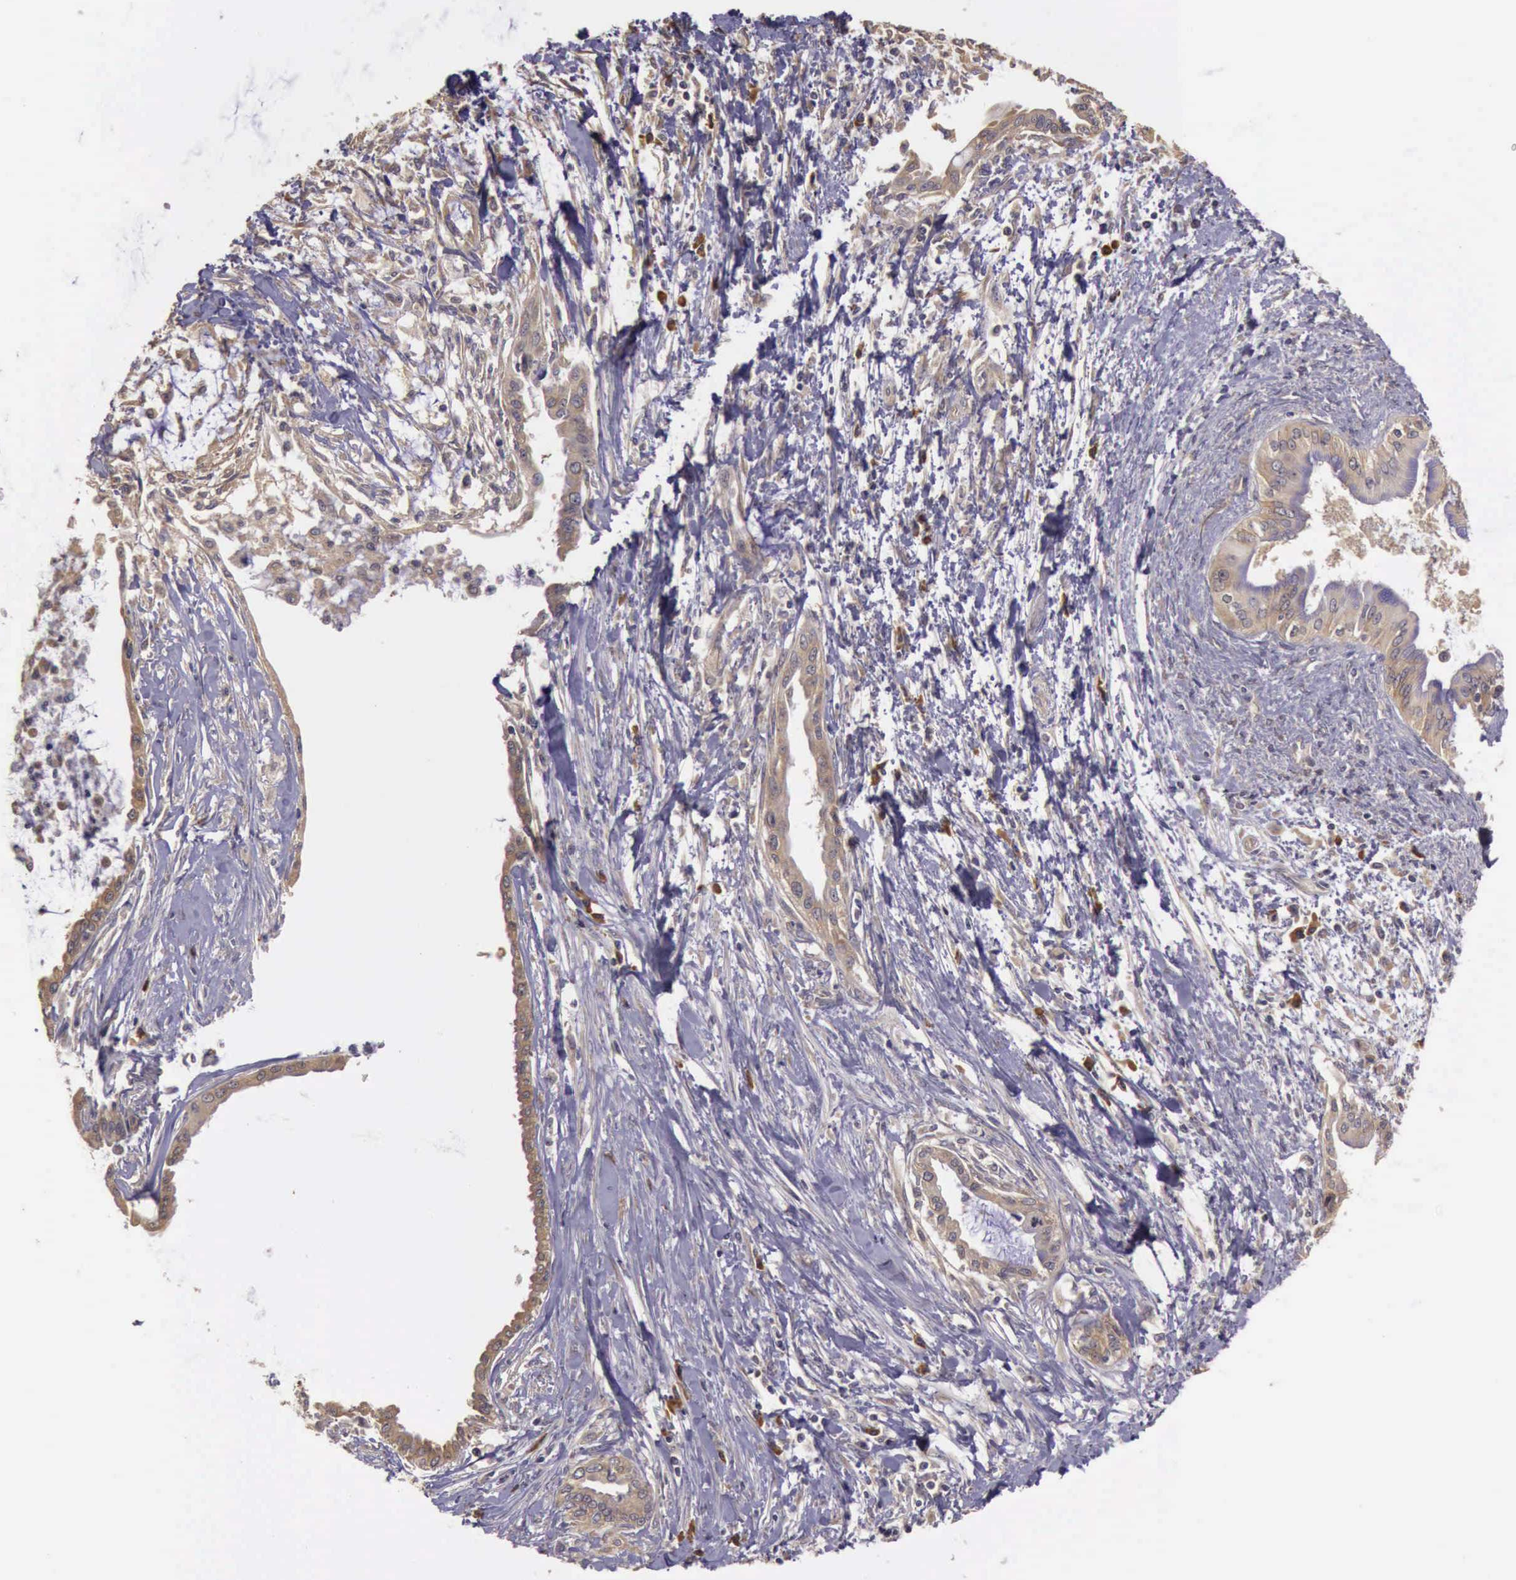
{"staining": {"intensity": "weak", "quantity": ">75%", "location": "cytoplasmic/membranous"}, "tissue": "pancreatic cancer", "cell_type": "Tumor cells", "image_type": "cancer", "snomed": [{"axis": "morphology", "description": "Adenocarcinoma, NOS"}, {"axis": "topography", "description": "Pancreas"}], "caption": "DAB immunohistochemical staining of adenocarcinoma (pancreatic) displays weak cytoplasmic/membranous protein staining in about >75% of tumor cells. (IHC, brightfield microscopy, high magnification).", "gene": "EIF5", "patient": {"sex": "female", "age": 64}}